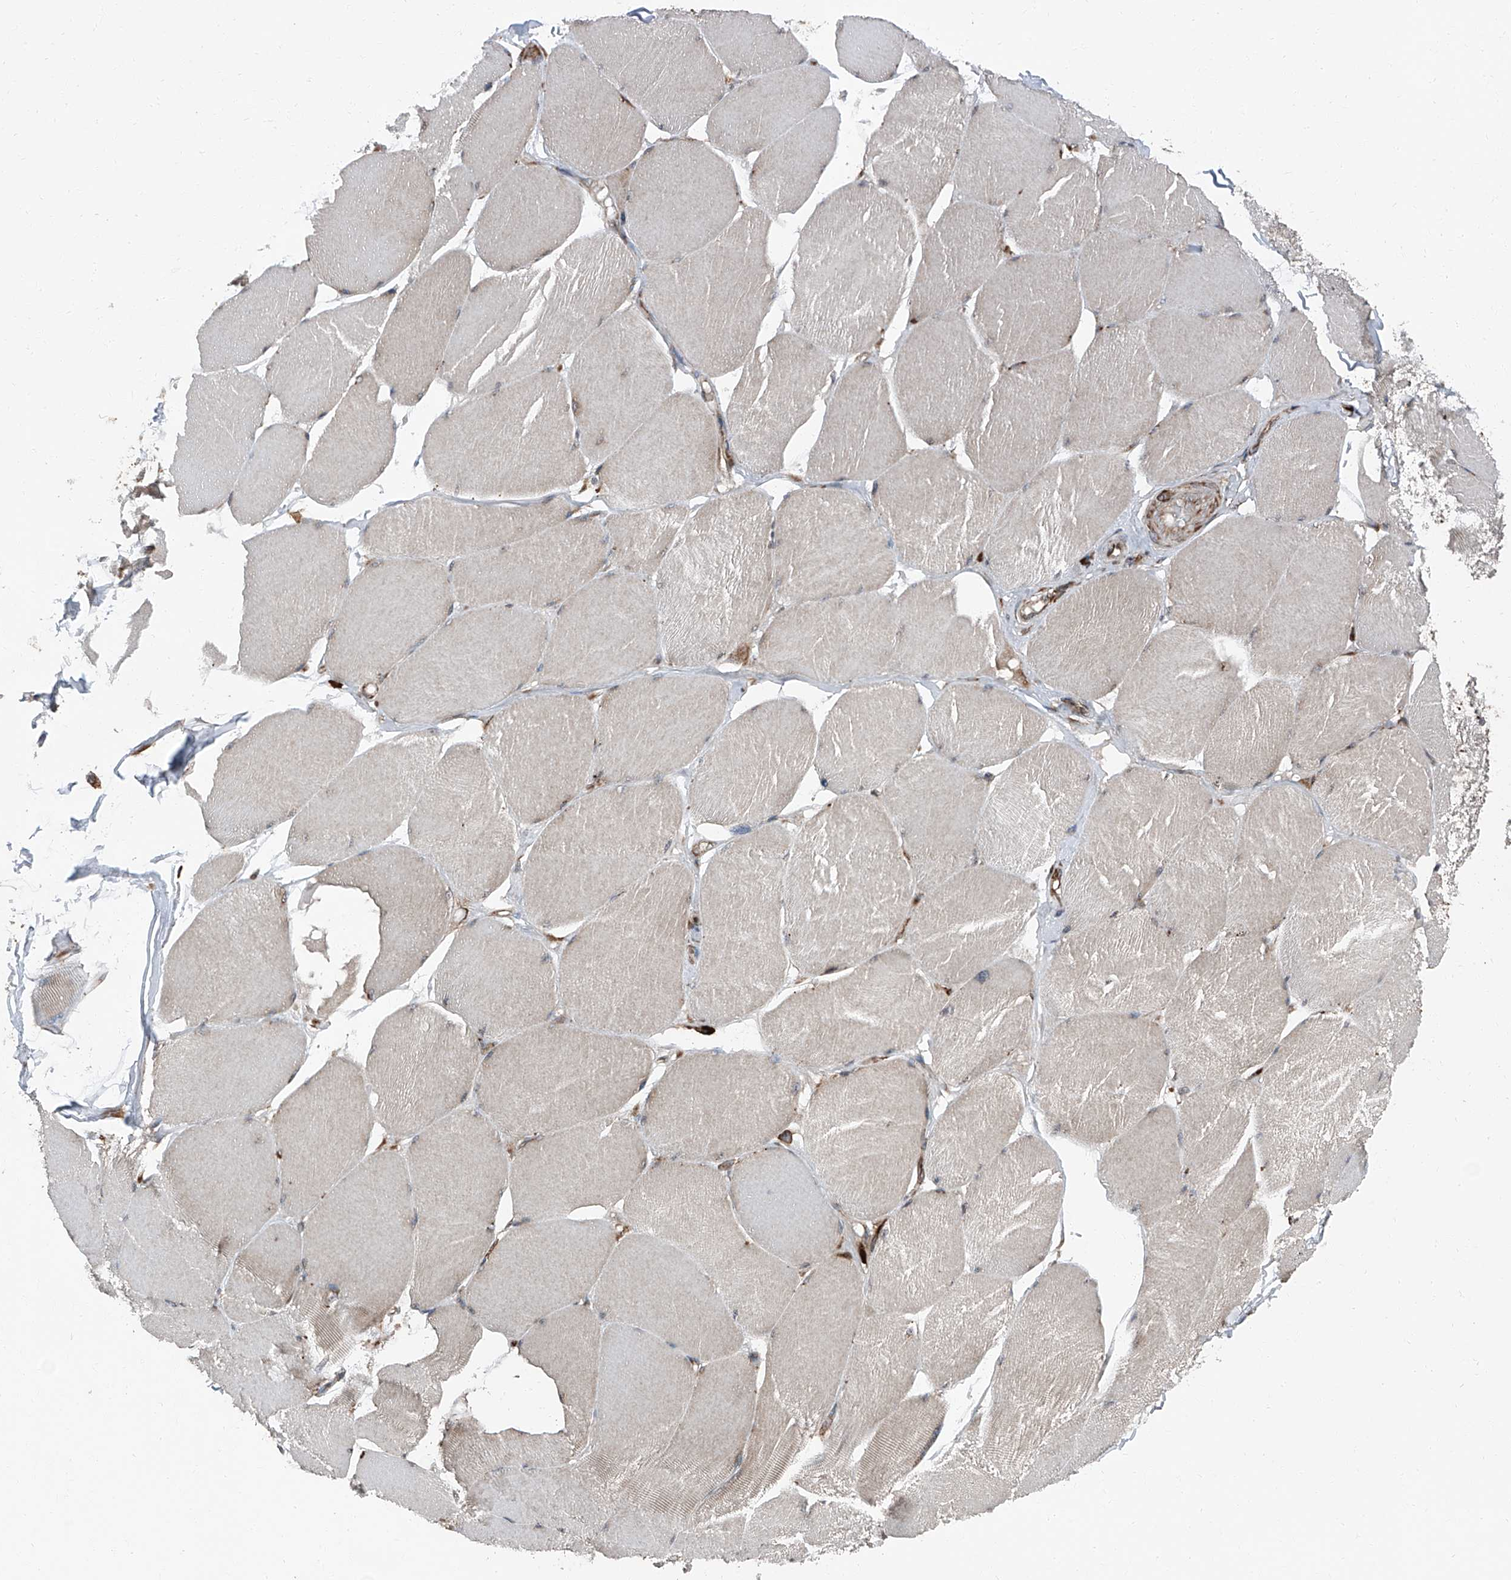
{"staining": {"intensity": "negative", "quantity": "none", "location": "none"}, "tissue": "skeletal muscle", "cell_type": "Myocytes", "image_type": "normal", "snomed": [{"axis": "morphology", "description": "Normal tissue, NOS"}, {"axis": "topography", "description": "Skin"}, {"axis": "topography", "description": "Skeletal muscle"}], "caption": "Skeletal muscle was stained to show a protein in brown. There is no significant positivity in myocytes. The staining is performed using DAB (3,3'-diaminobenzidine) brown chromogen with nuclei counter-stained in using hematoxylin.", "gene": "LIMK1", "patient": {"sex": "male", "age": 83}}